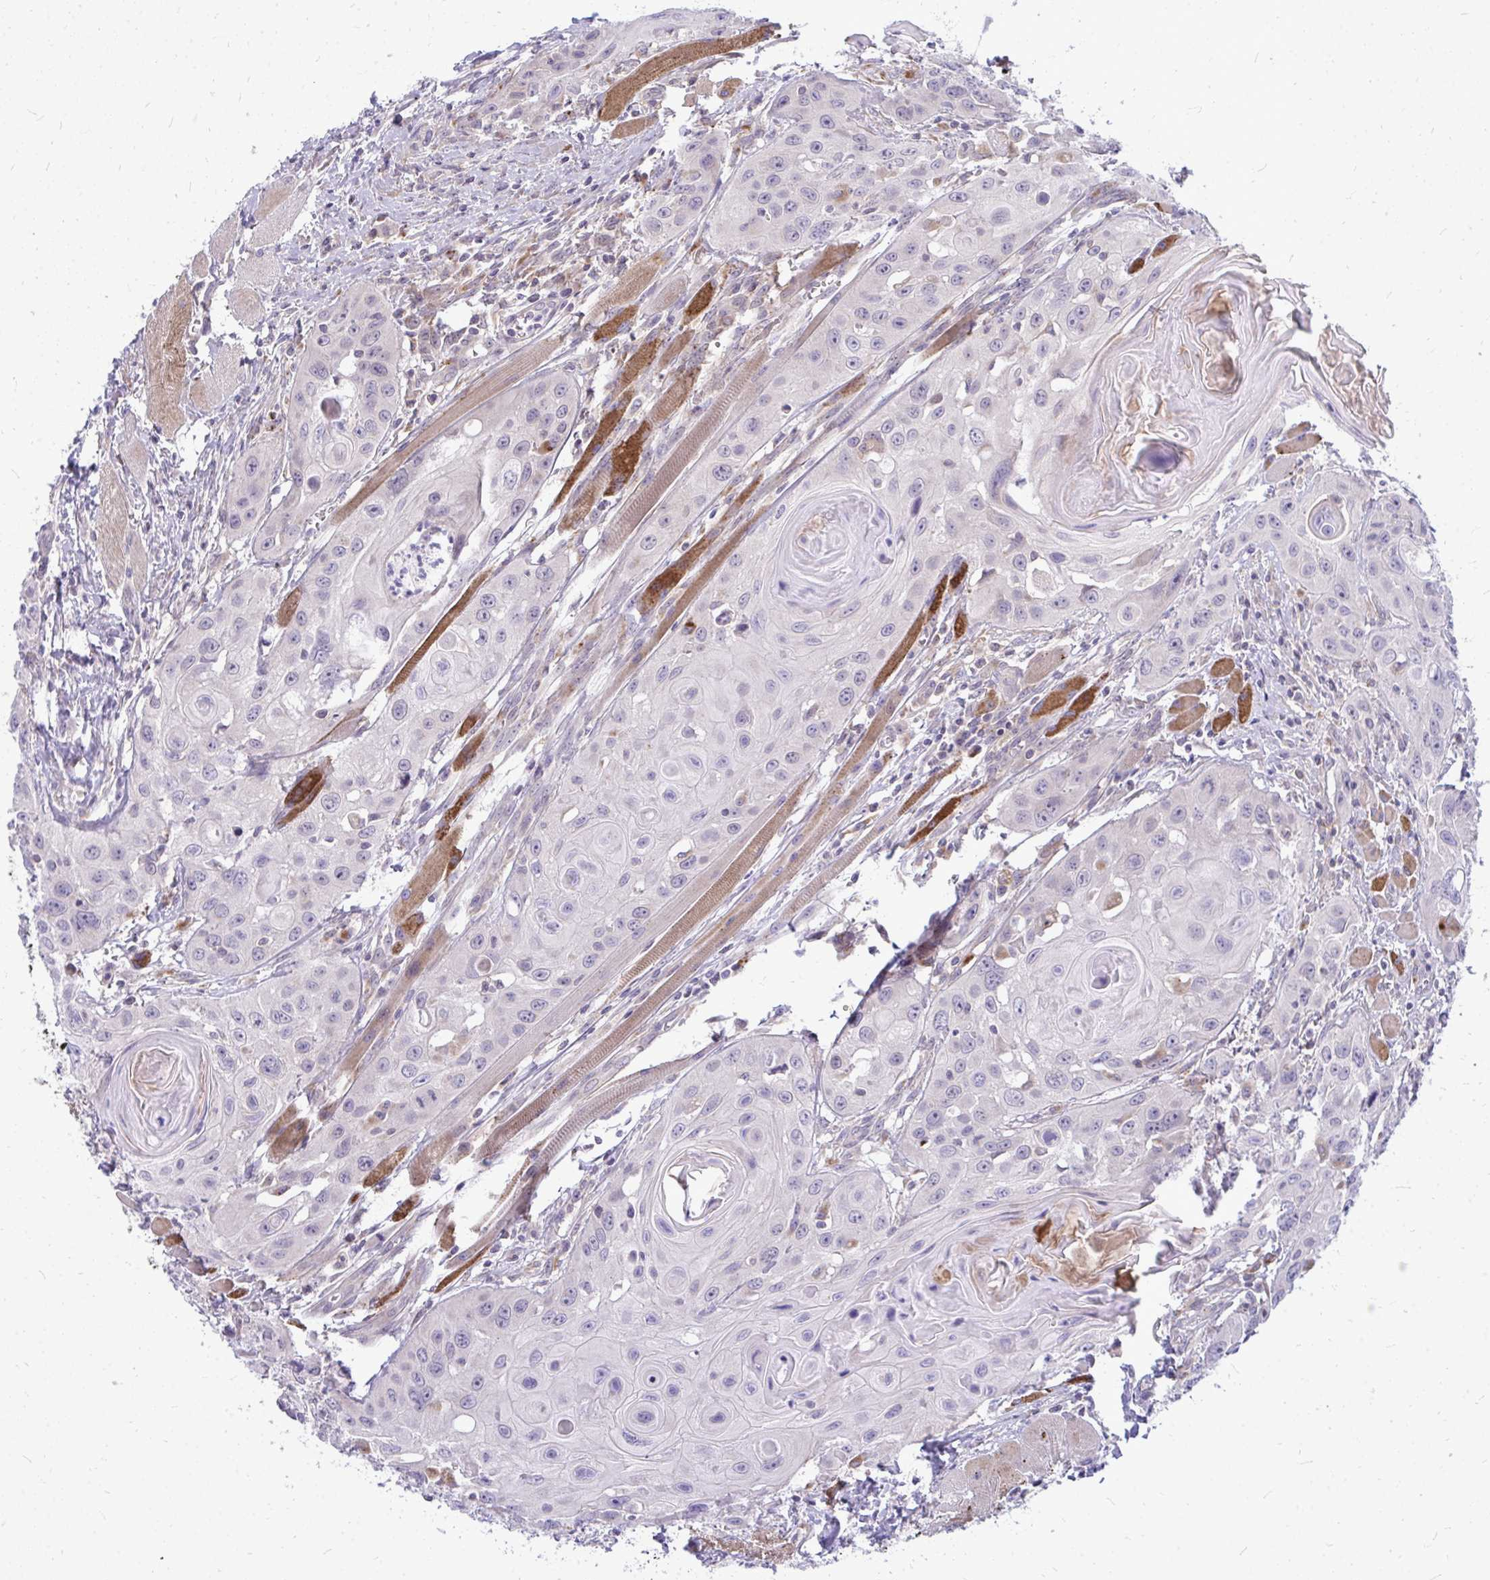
{"staining": {"intensity": "negative", "quantity": "none", "location": "none"}, "tissue": "head and neck cancer", "cell_type": "Tumor cells", "image_type": "cancer", "snomed": [{"axis": "morphology", "description": "Squamous cell carcinoma, NOS"}, {"axis": "topography", "description": "Oral tissue"}, {"axis": "topography", "description": "Head-Neck"}], "caption": "Head and neck cancer (squamous cell carcinoma) was stained to show a protein in brown. There is no significant staining in tumor cells. (Brightfield microscopy of DAB (3,3'-diaminobenzidine) immunohistochemistry at high magnification).", "gene": "ZSCAN25", "patient": {"sex": "male", "age": 58}}